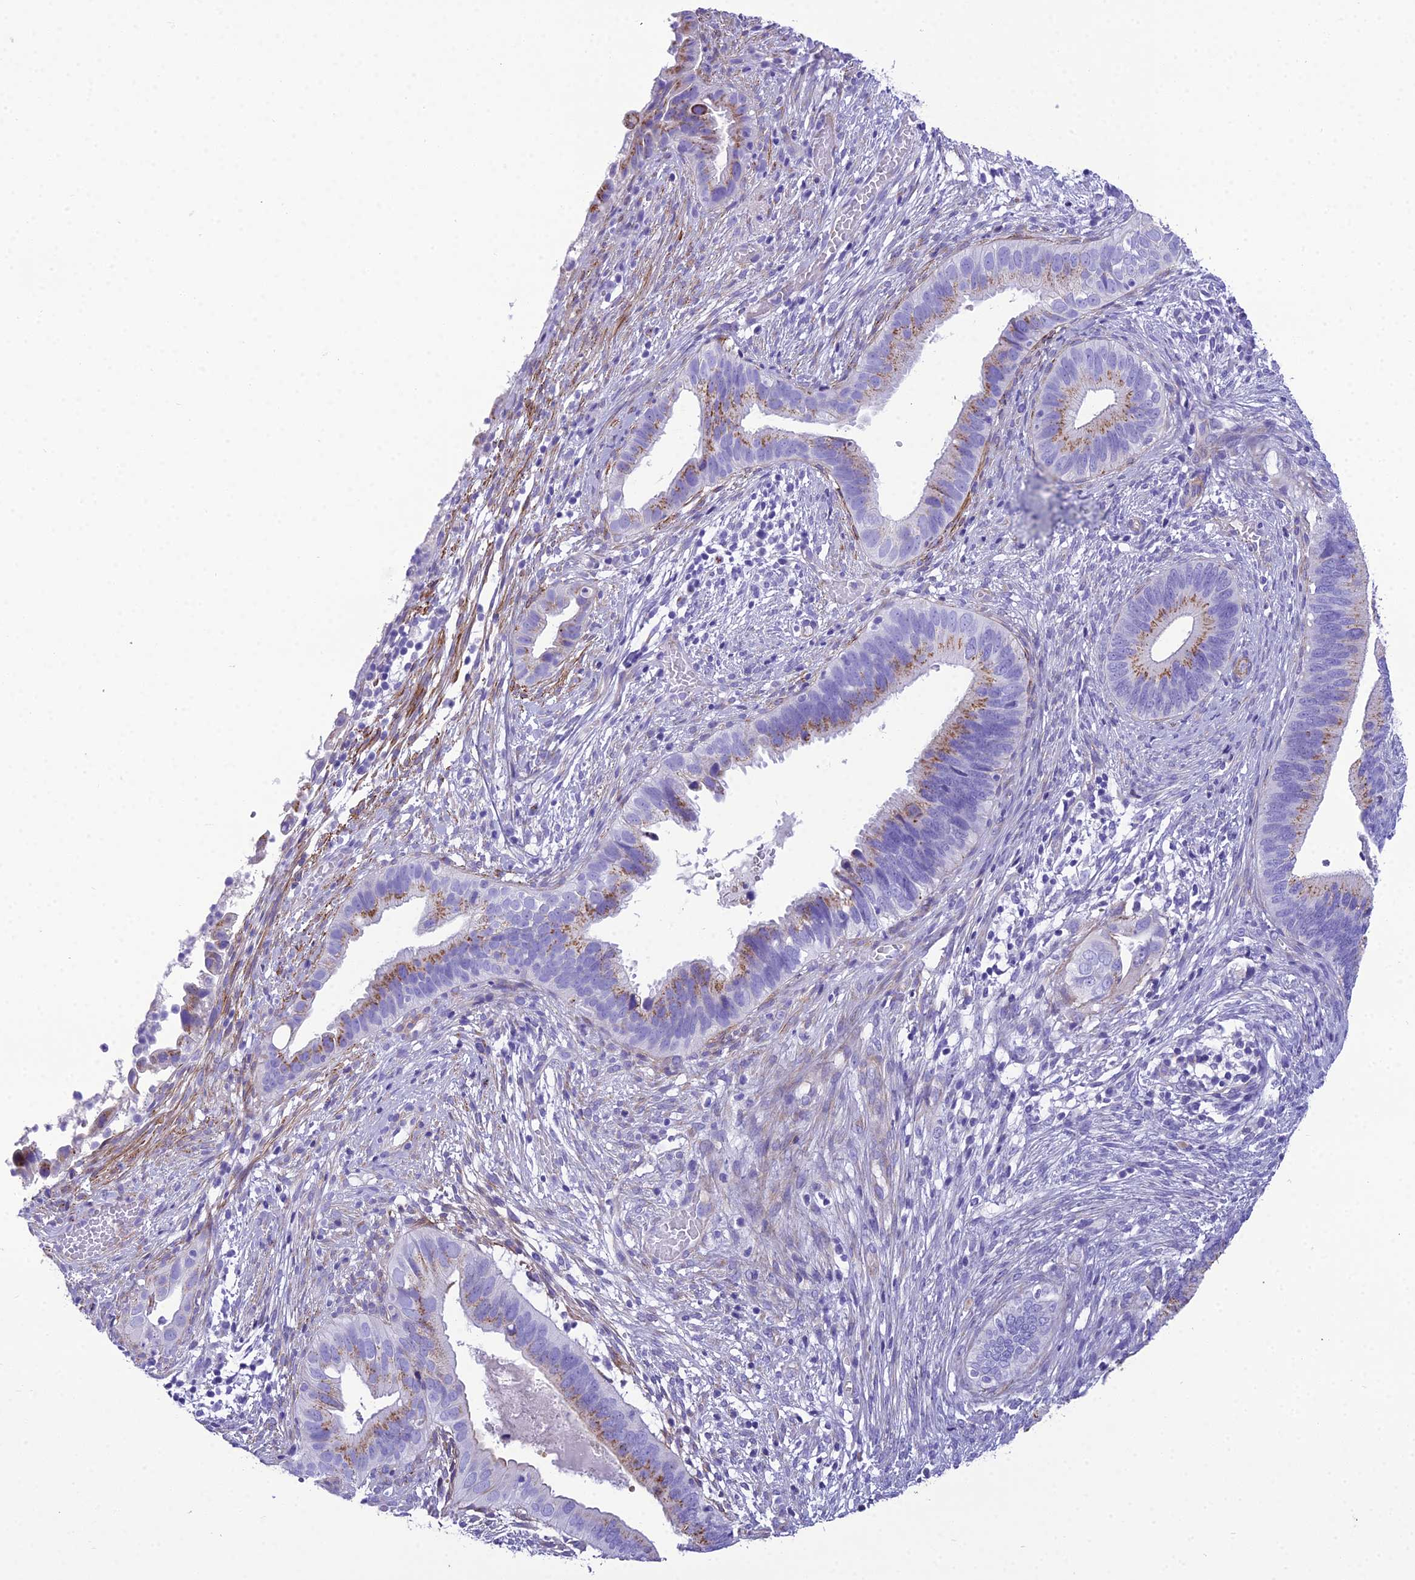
{"staining": {"intensity": "moderate", "quantity": "25%-75%", "location": "cytoplasmic/membranous"}, "tissue": "cervical cancer", "cell_type": "Tumor cells", "image_type": "cancer", "snomed": [{"axis": "morphology", "description": "Adenocarcinoma, NOS"}, {"axis": "topography", "description": "Cervix"}], "caption": "Cervical cancer (adenocarcinoma) stained with a brown dye displays moderate cytoplasmic/membranous positive staining in approximately 25%-75% of tumor cells.", "gene": "GFRA1", "patient": {"sex": "female", "age": 42}}